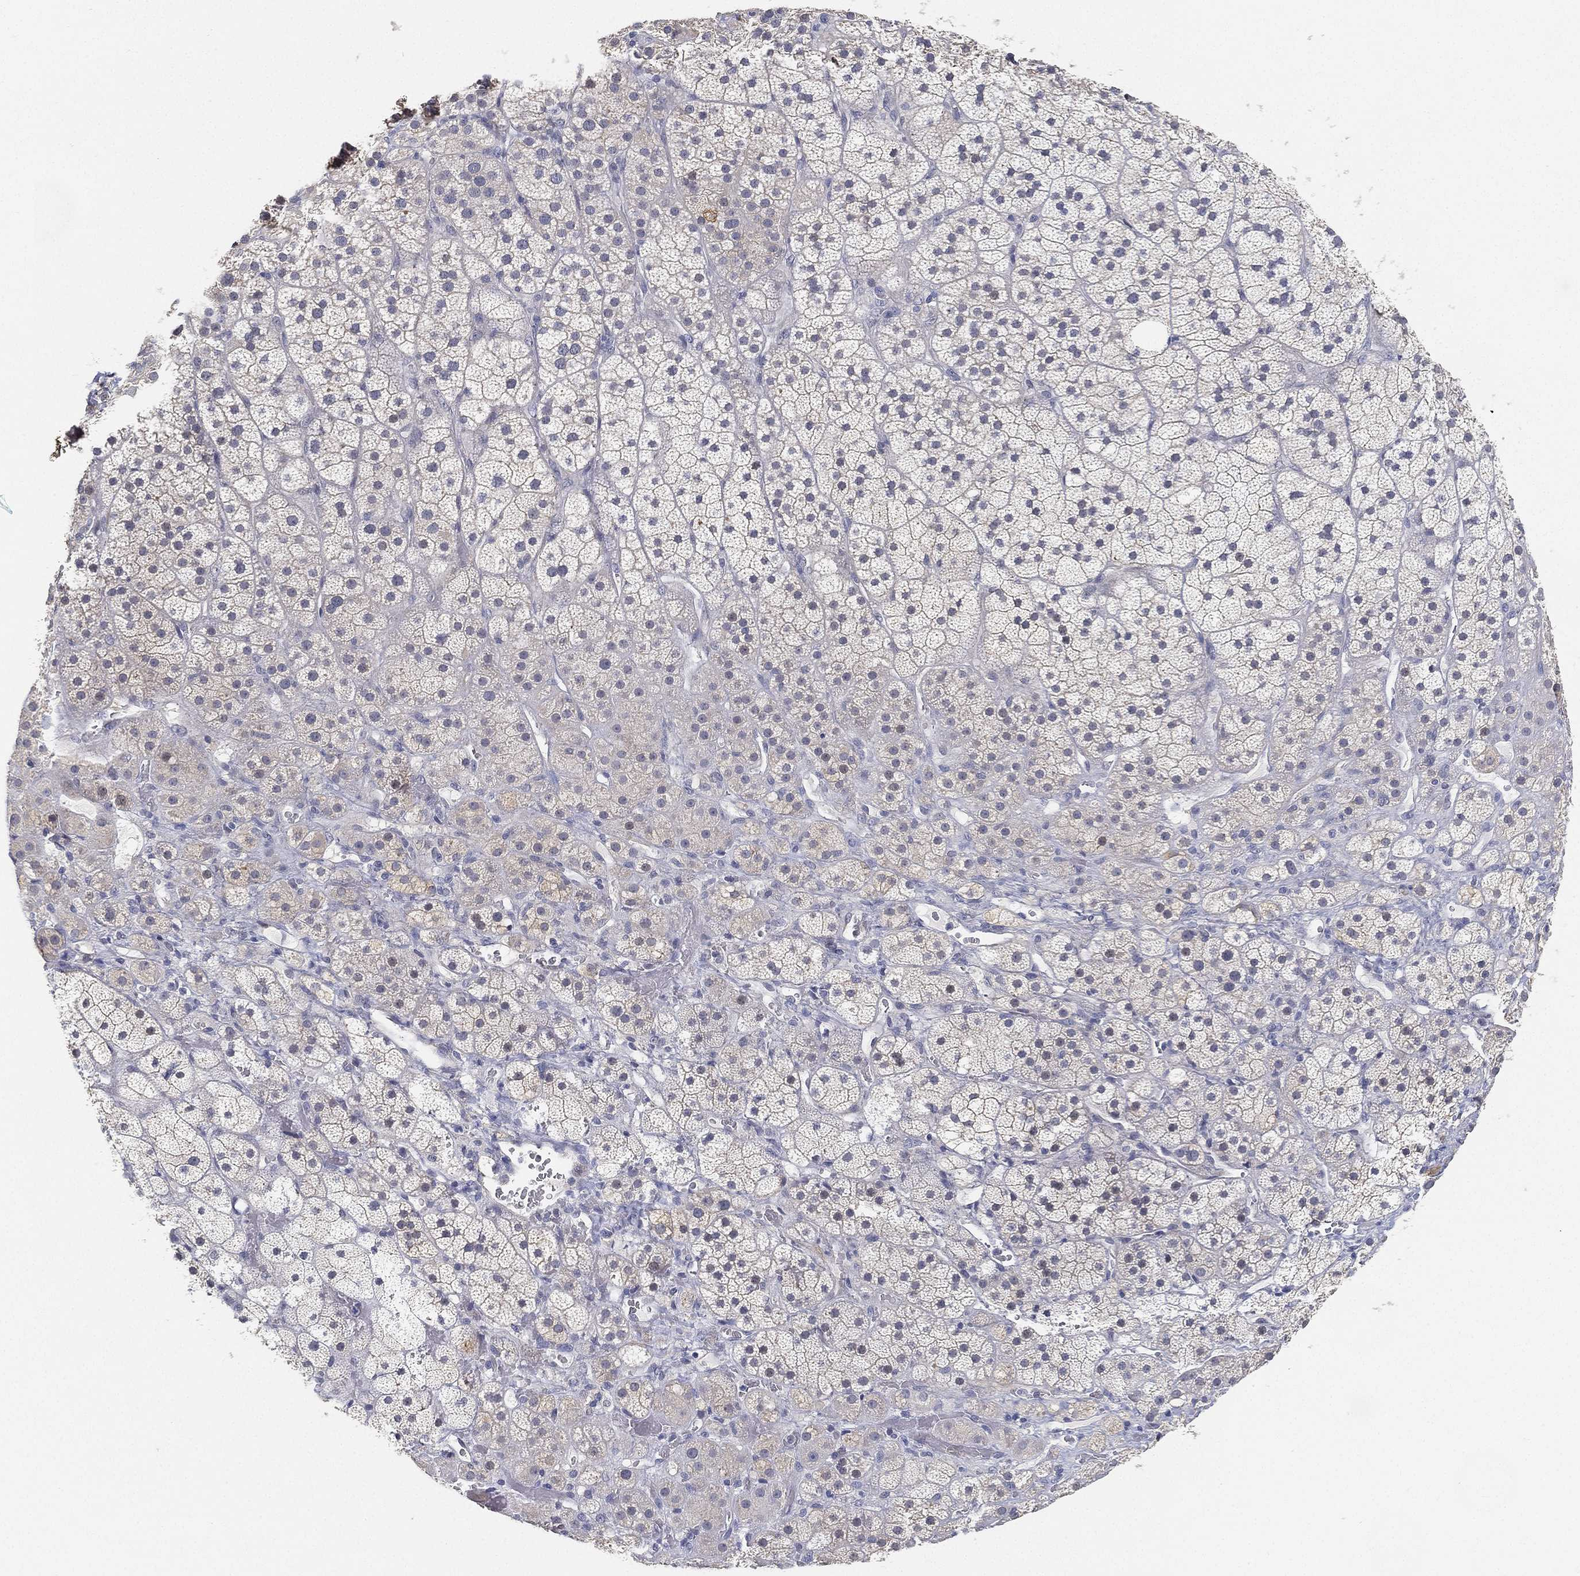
{"staining": {"intensity": "weak", "quantity": "<25%", "location": "cytoplasmic/membranous"}, "tissue": "adrenal gland", "cell_type": "Glandular cells", "image_type": "normal", "snomed": [{"axis": "morphology", "description": "Normal tissue, NOS"}, {"axis": "topography", "description": "Adrenal gland"}], "caption": "High power microscopy micrograph of an immunohistochemistry (IHC) photomicrograph of unremarkable adrenal gland, revealing no significant expression in glandular cells. (Stains: DAB immunohistochemistry with hematoxylin counter stain, Microscopy: brightfield microscopy at high magnification).", "gene": "GPR61", "patient": {"sex": "male", "age": 57}}